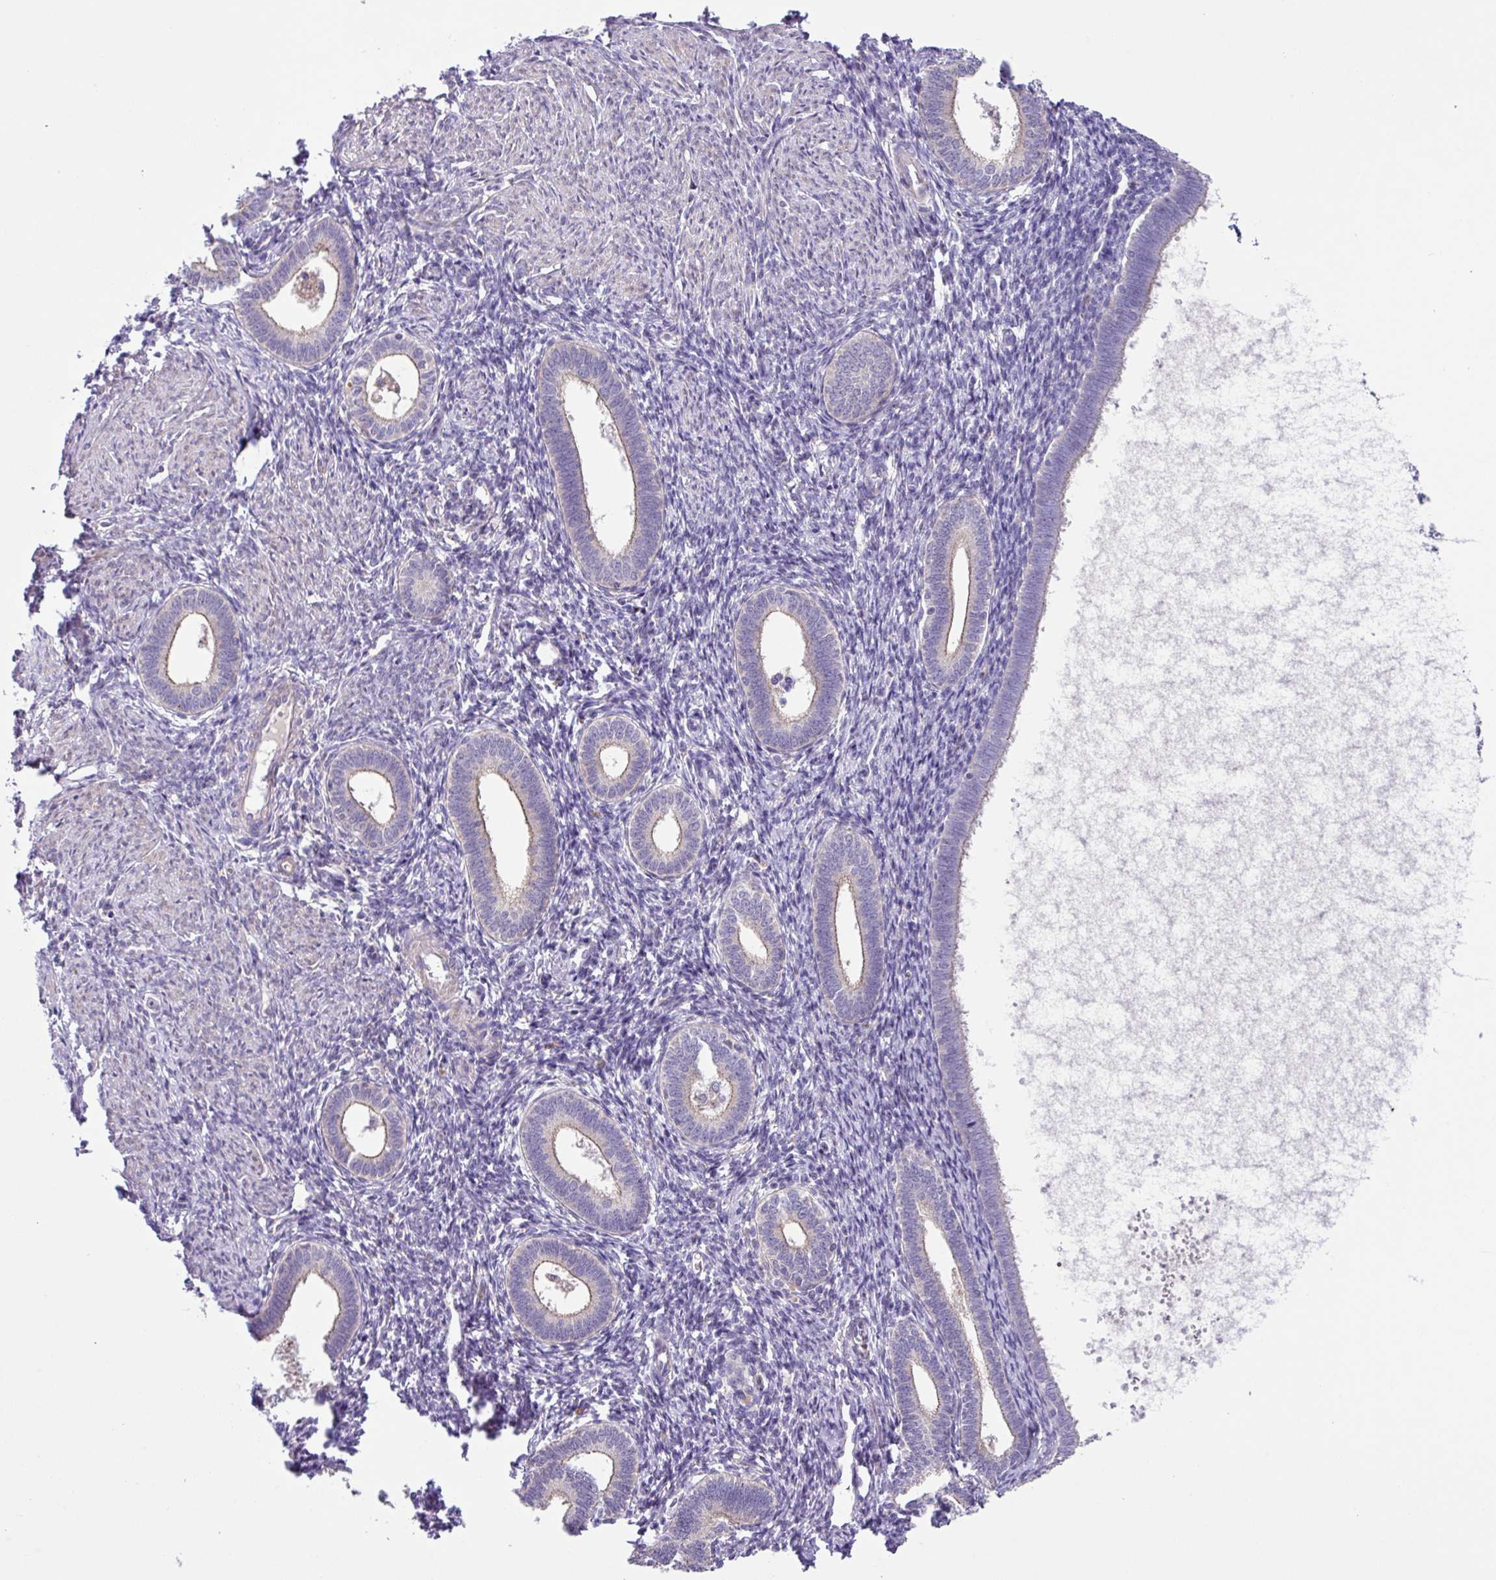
{"staining": {"intensity": "negative", "quantity": "none", "location": "none"}, "tissue": "endometrium", "cell_type": "Cells in endometrial stroma", "image_type": "normal", "snomed": [{"axis": "morphology", "description": "Normal tissue, NOS"}, {"axis": "topography", "description": "Endometrium"}], "caption": "Immunohistochemistry (IHC) micrograph of benign human endometrium stained for a protein (brown), which reveals no staining in cells in endometrial stroma. (Brightfield microscopy of DAB immunohistochemistry at high magnification).", "gene": "IQCJ", "patient": {"sex": "female", "age": 41}}